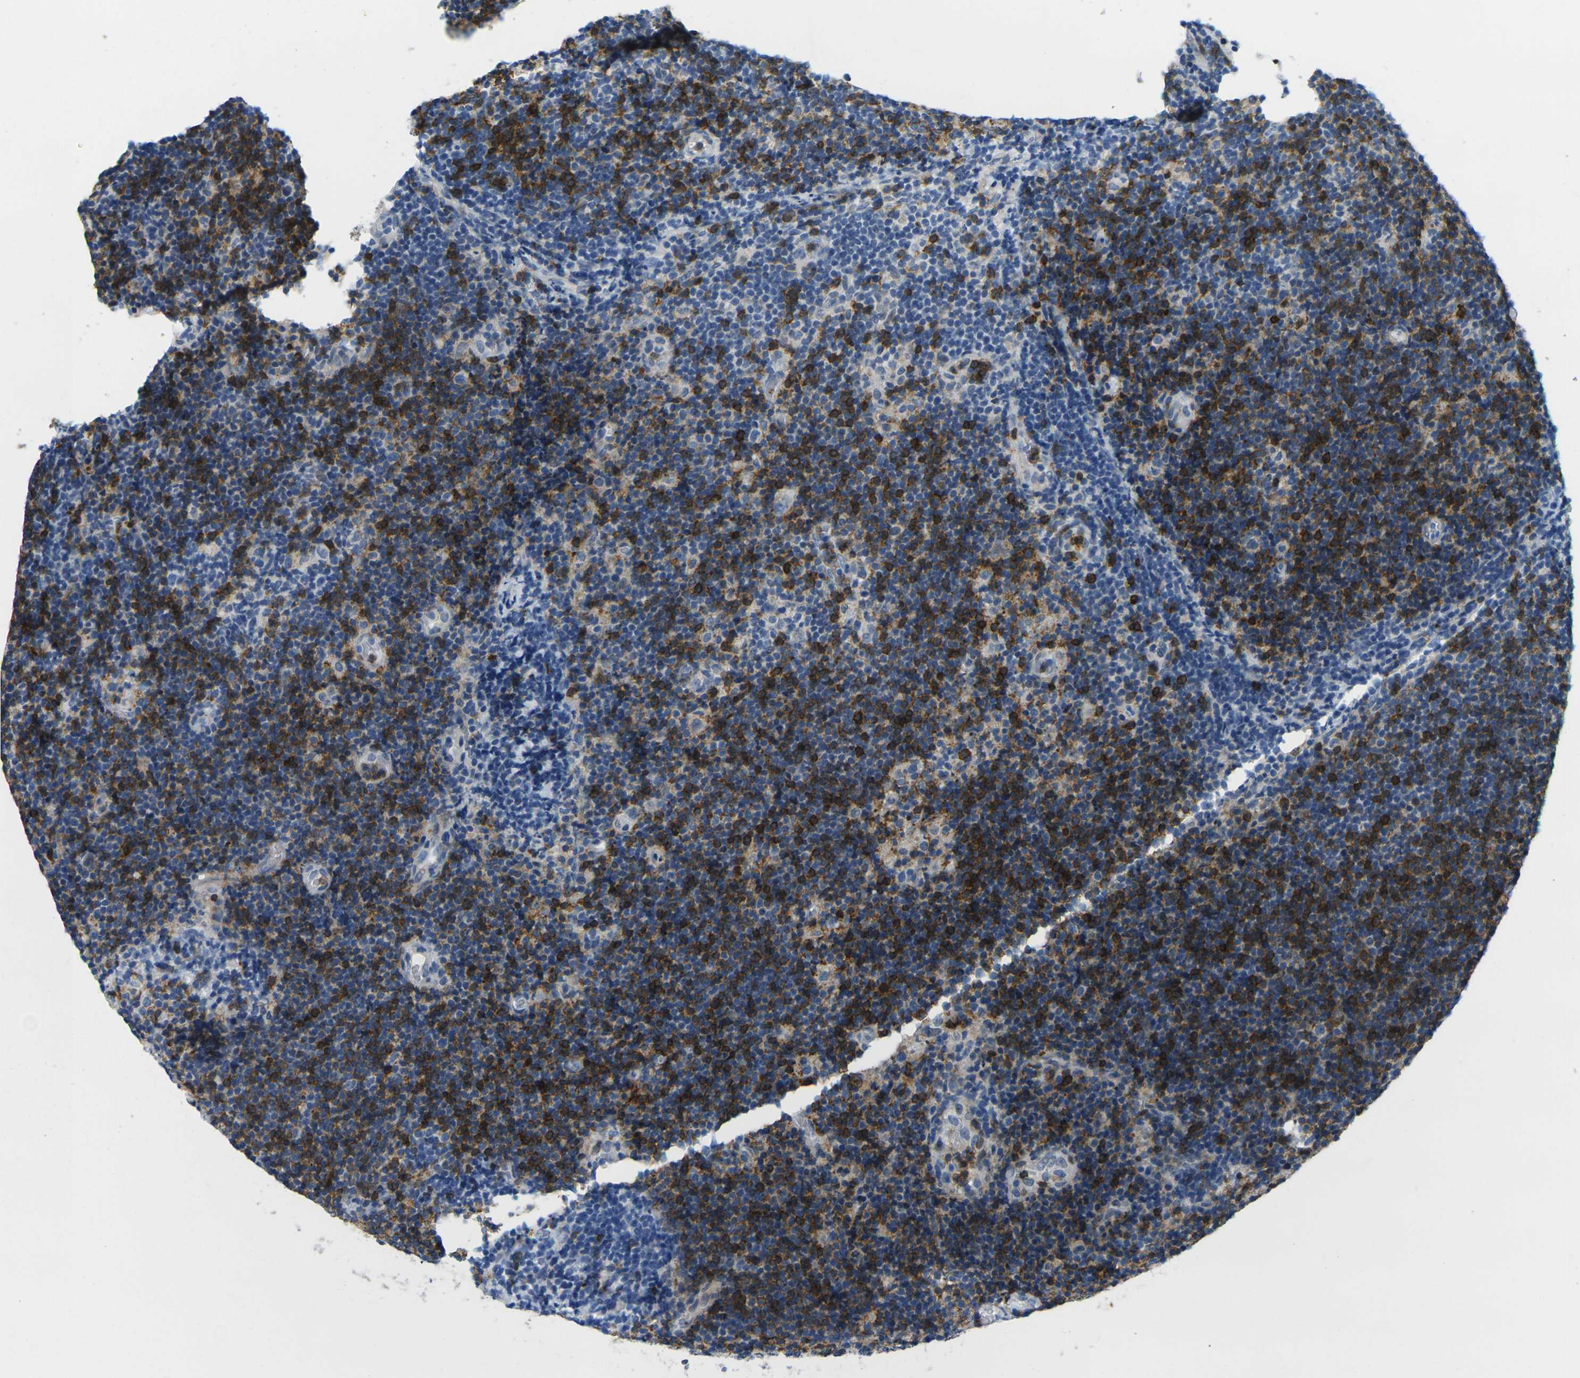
{"staining": {"intensity": "strong", "quantity": ">75%", "location": "cytoplasmic/membranous"}, "tissue": "lymphoma", "cell_type": "Tumor cells", "image_type": "cancer", "snomed": [{"axis": "morphology", "description": "Malignant lymphoma, non-Hodgkin's type, Low grade"}, {"axis": "topography", "description": "Lymph node"}], "caption": "A high-resolution histopathology image shows IHC staining of lymphoma, which displays strong cytoplasmic/membranous positivity in approximately >75% of tumor cells. (DAB (3,3'-diaminobenzidine) IHC, brown staining for protein, blue staining for nuclei).", "gene": "CD3D", "patient": {"sex": "male", "age": 83}}